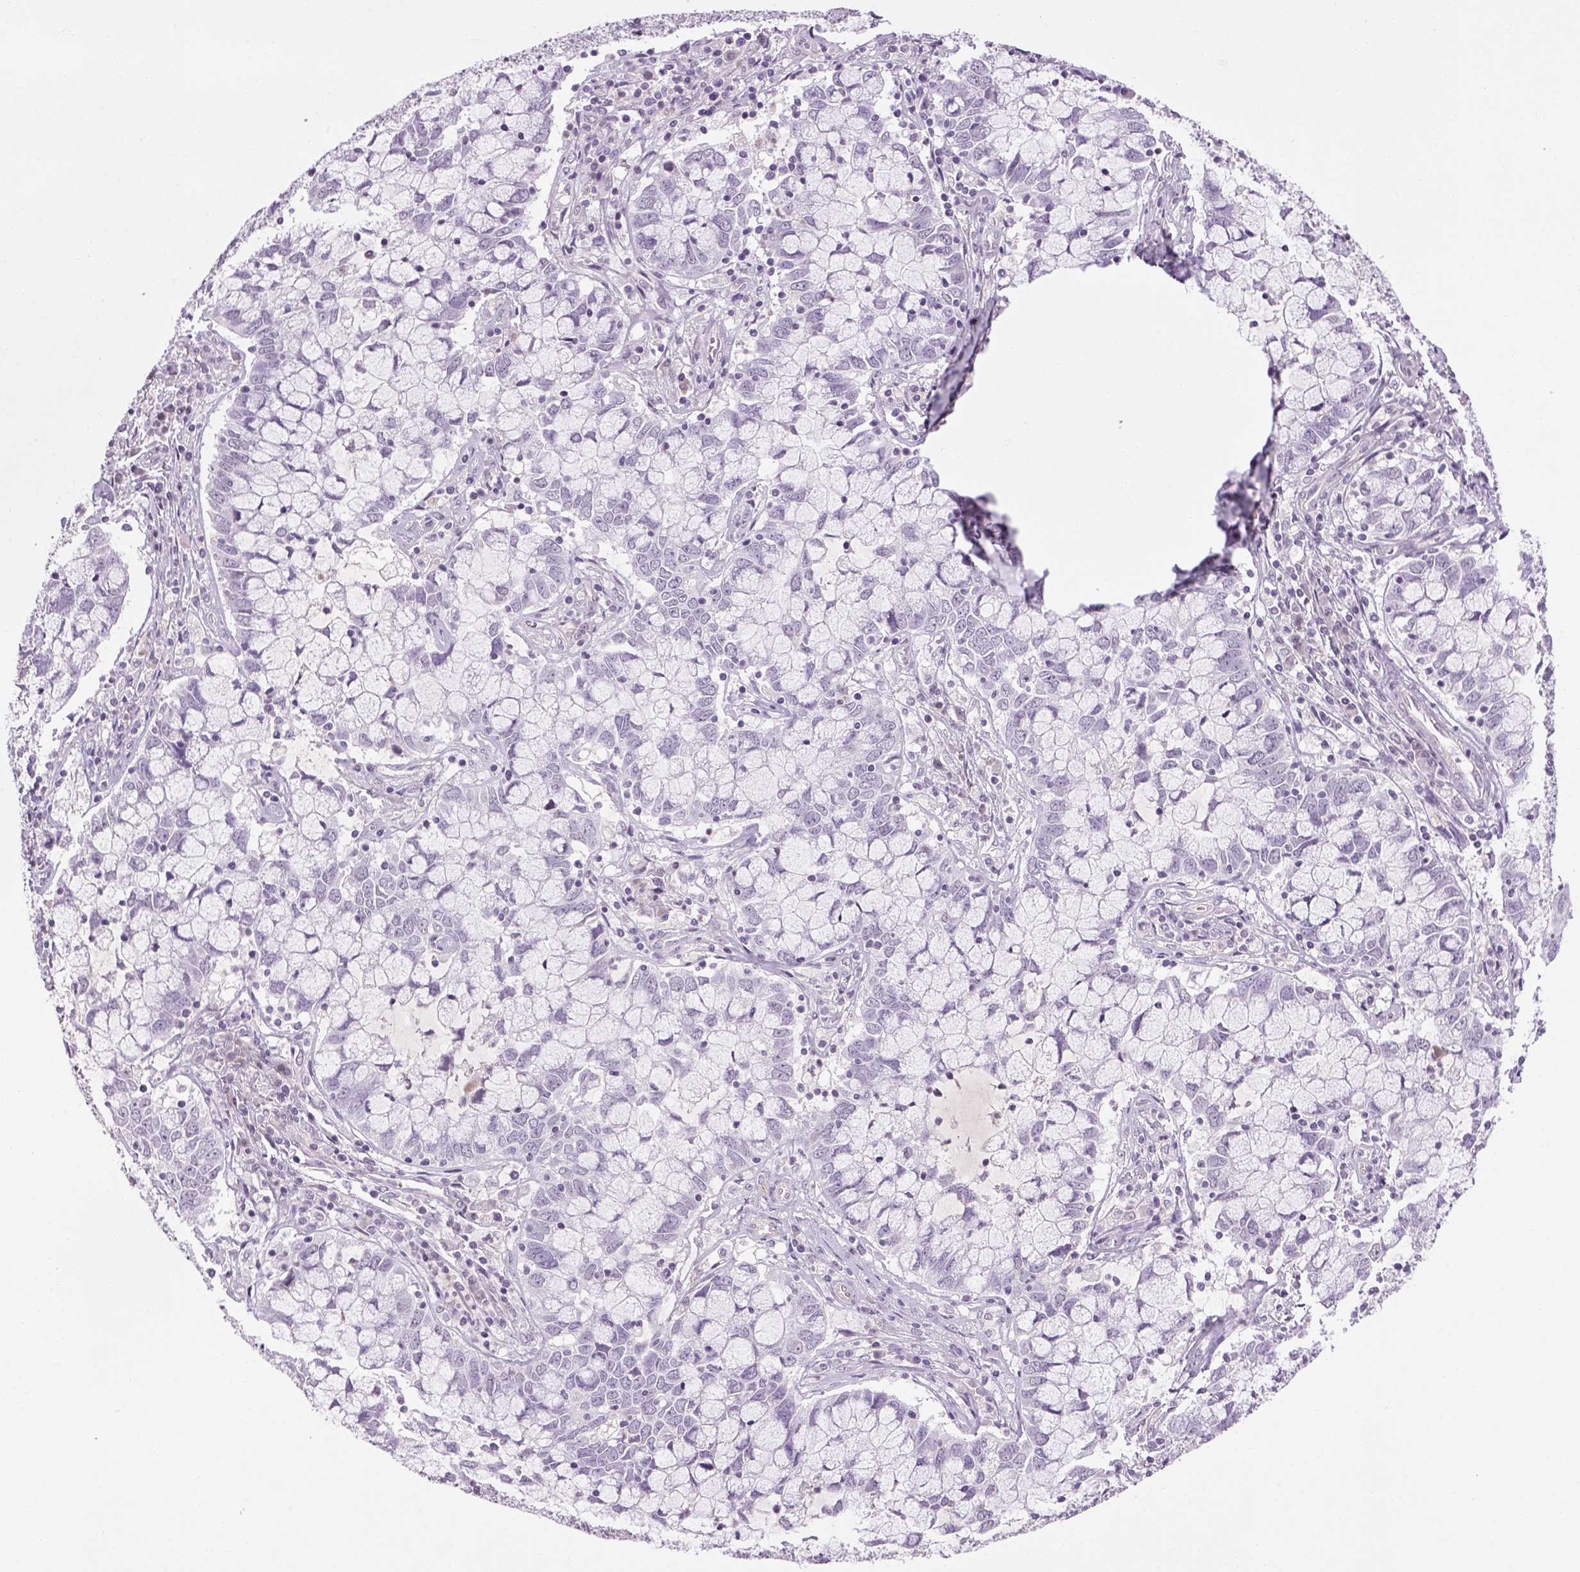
{"staining": {"intensity": "negative", "quantity": "none", "location": "none"}, "tissue": "cervical cancer", "cell_type": "Tumor cells", "image_type": "cancer", "snomed": [{"axis": "morphology", "description": "Adenocarcinoma, NOS"}, {"axis": "topography", "description": "Cervix"}], "caption": "There is no significant positivity in tumor cells of cervical cancer (adenocarcinoma). The staining was performed using DAB (3,3'-diaminobenzidine) to visualize the protein expression in brown, while the nuclei were stained in blue with hematoxylin (Magnification: 20x).", "gene": "PRRT1", "patient": {"sex": "female", "age": 40}}